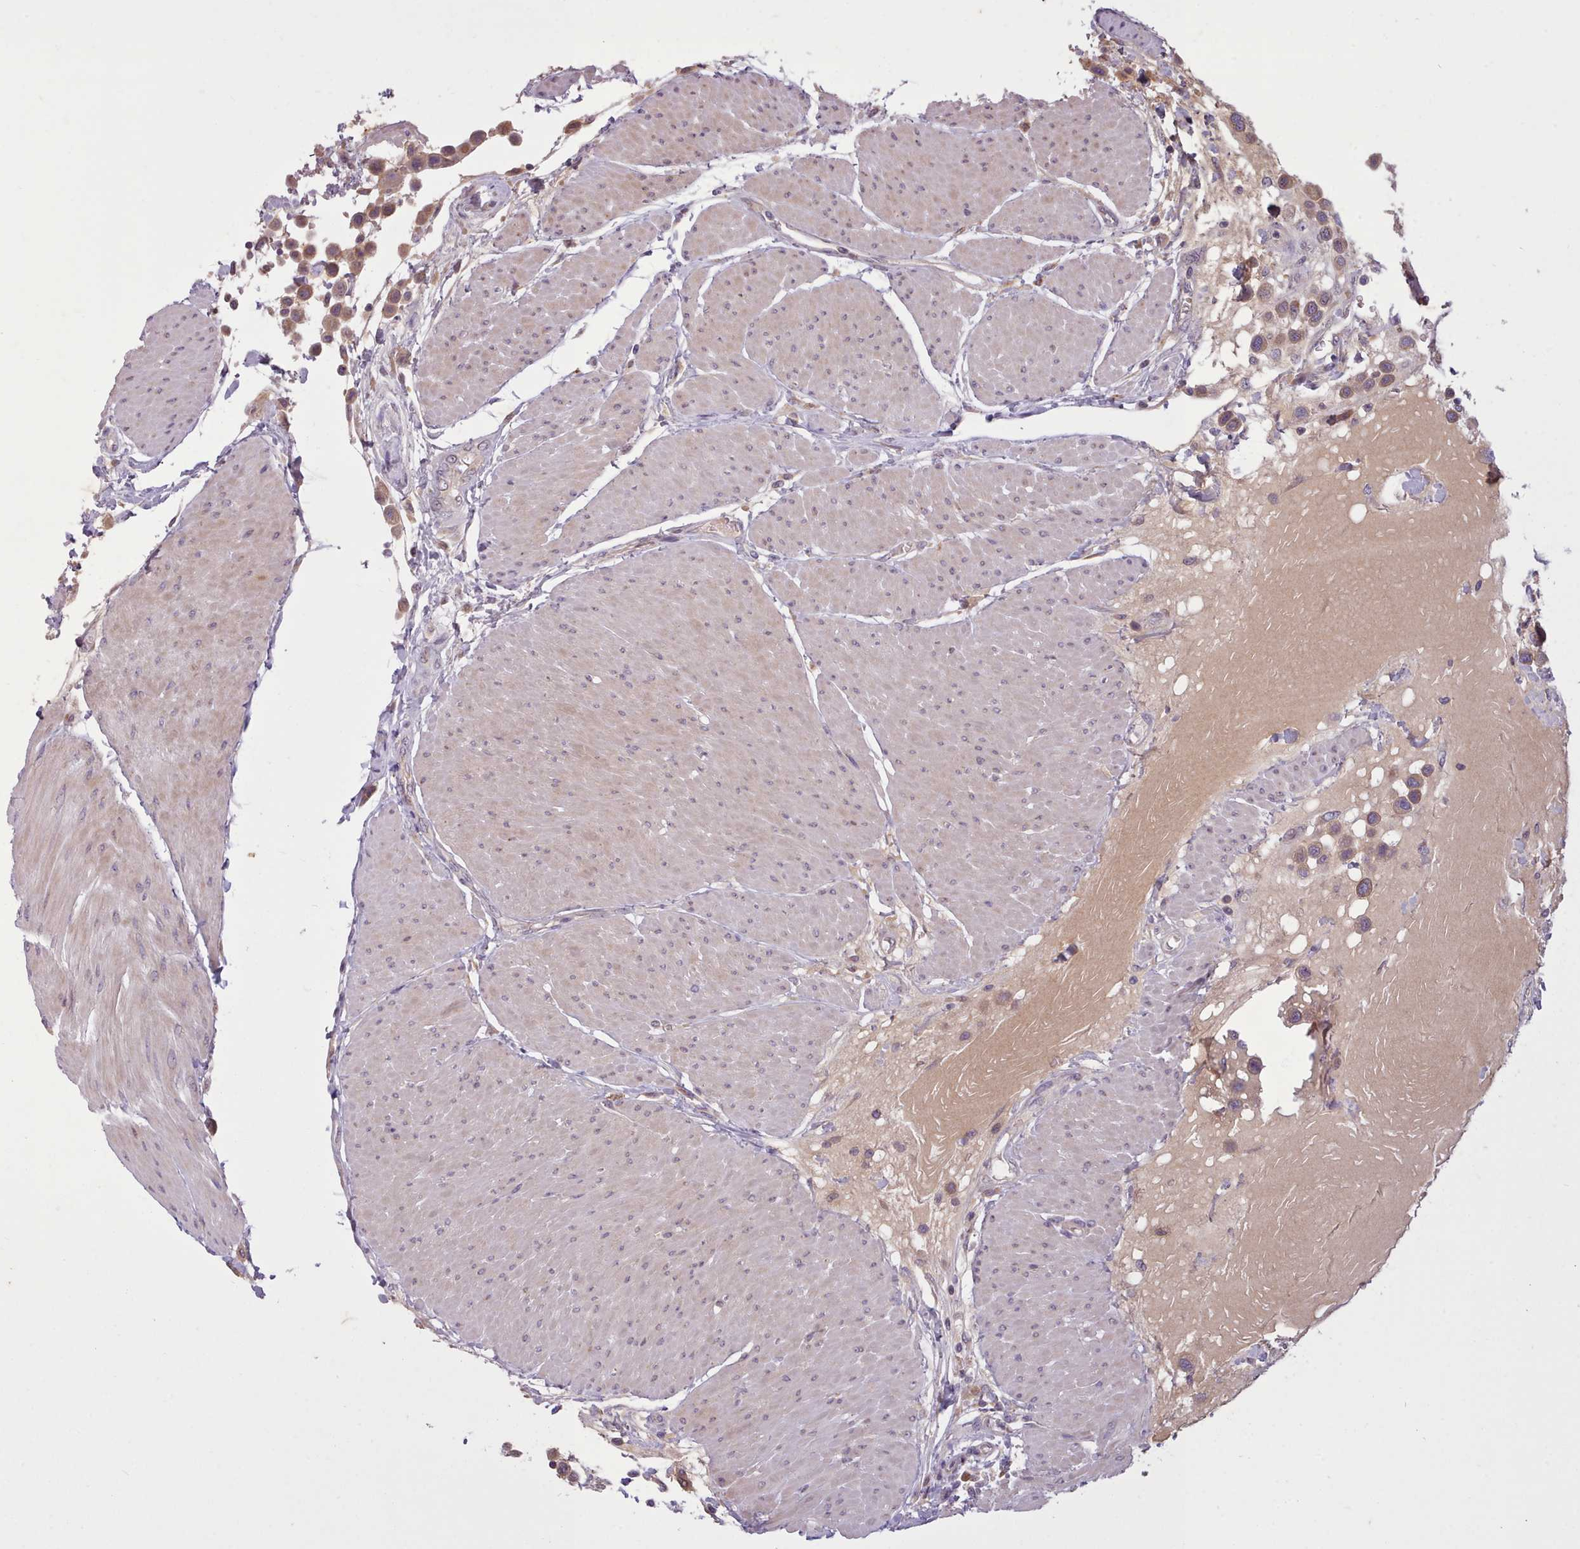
{"staining": {"intensity": "weak", "quantity": ">75%", "location": "cytoplasmic/membranous"}, "tissue": "urothelial cancer", "cell_type": "Tumor cells", "image_type": "cancer", "snomed": [{"axis": "morphology", "description": "Urothelial carcinoma, High grade"}, {"axis": "topography", "description": "Urinary bladder"}], "caption": "This micrograph exhibits high-grade urothelial carcinoma stained with immunohistochemistry to label a protein in brown. The cytoplasmic/membranous of tumor cells show weak positivity for the protein. Nuclei are counter-stained blue.", "gene": "NMRK1", "patient": {"sex": "male", "age": 50}}